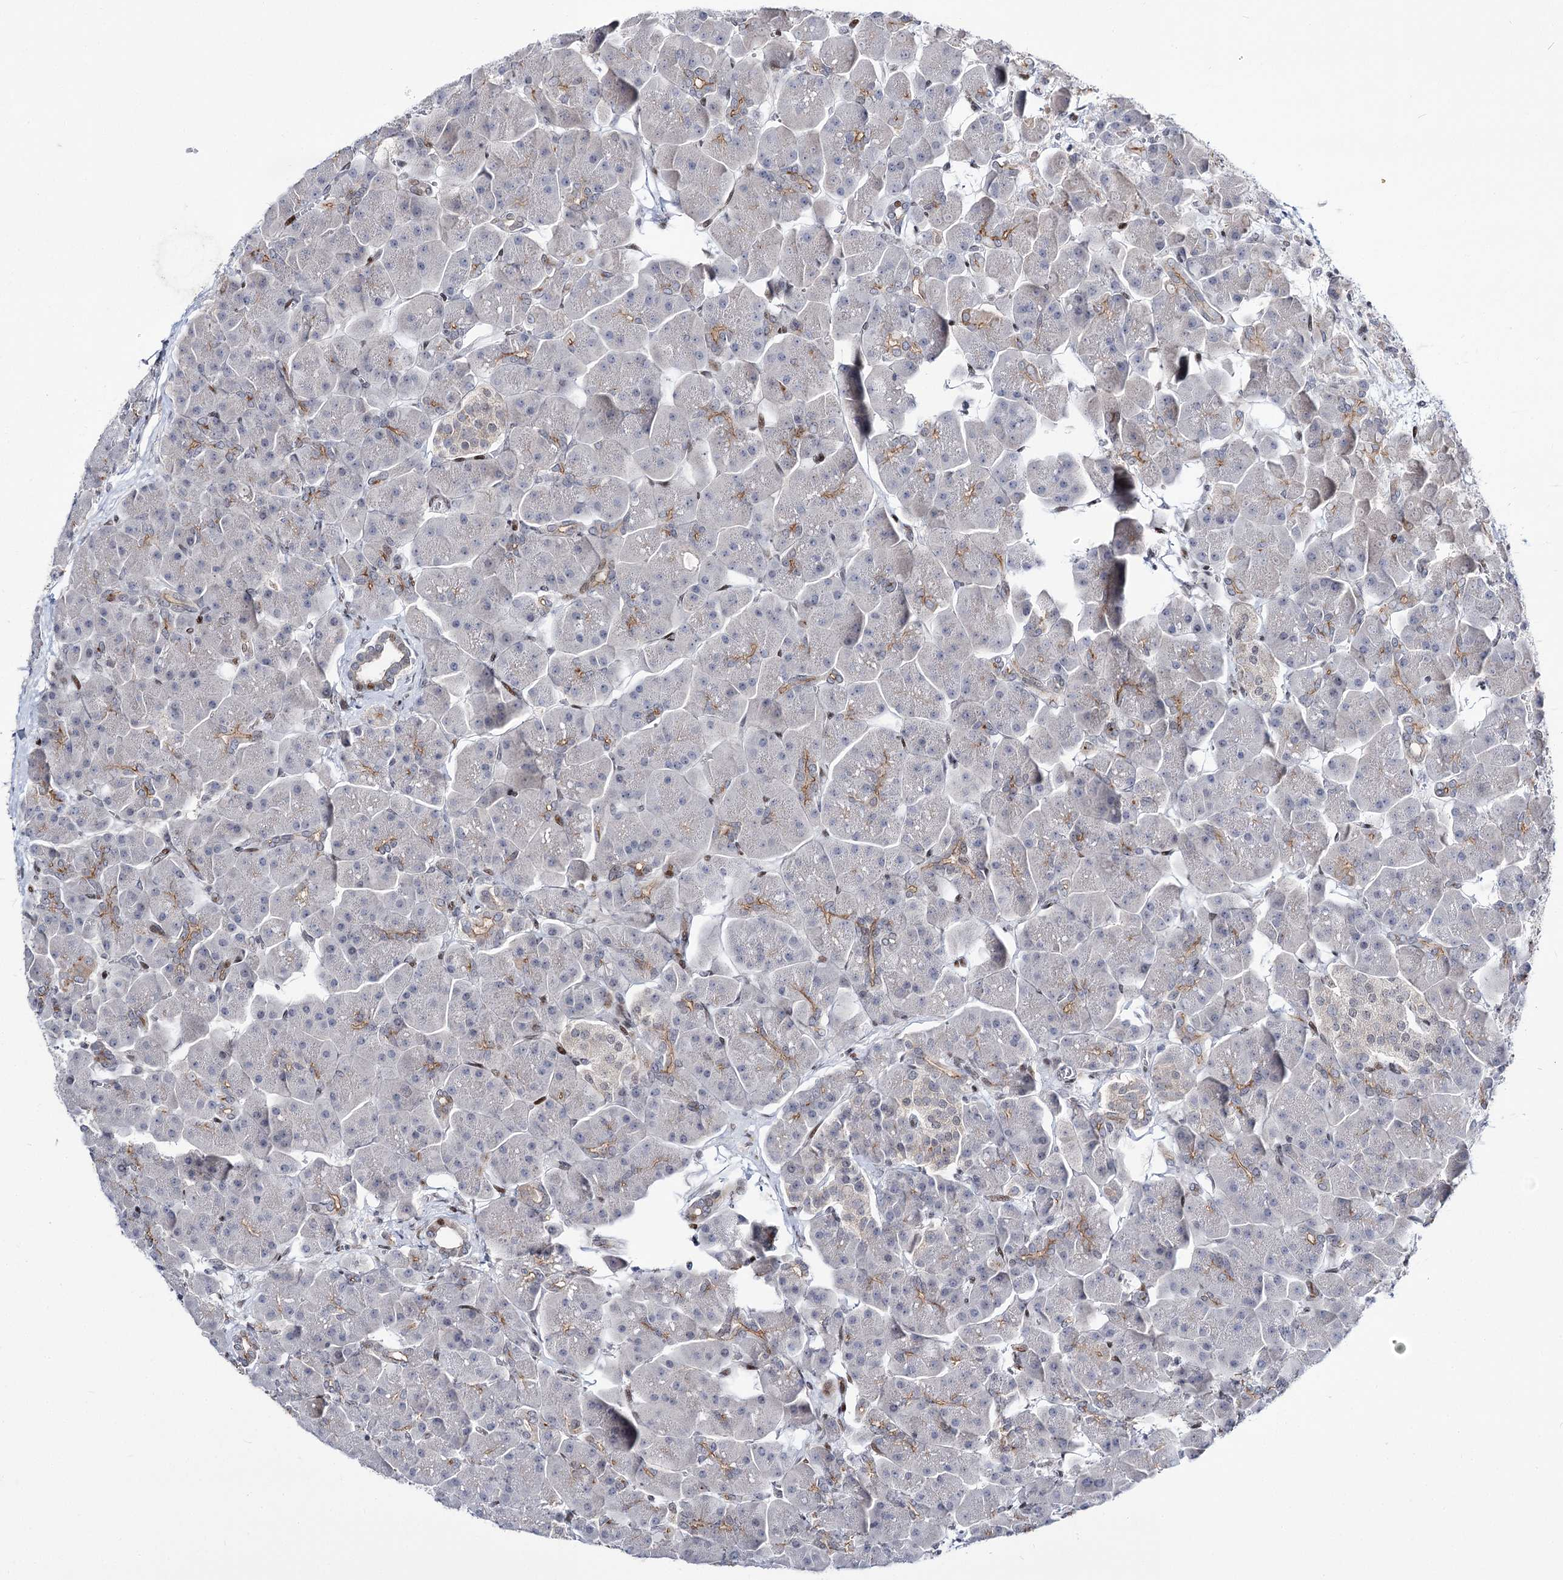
{"staining": {"intensity": "moderate", "quantity": "<25%", "location": "cytoplasmic/membranous,nuclear"}, "tissue": "pancreas", "cell_type": "Exocrine glandular cells", "image_type": "normal", "snomed": [{"axis": "morphology", "description": "Normal tissue, NOS"}, {"axis": "topography", "description": "Pancreas"}], "caption": "A brown stain highlights moderate cytoplasmic/membranous,nuclear positivity of a protein in exocrine glandular cells of unremarkable human pancreas. (Brightfield microscopy of DAB IHC at high magnification).", "gene": "ITFG2", "patient": {"sex": "male", "age": 66}}